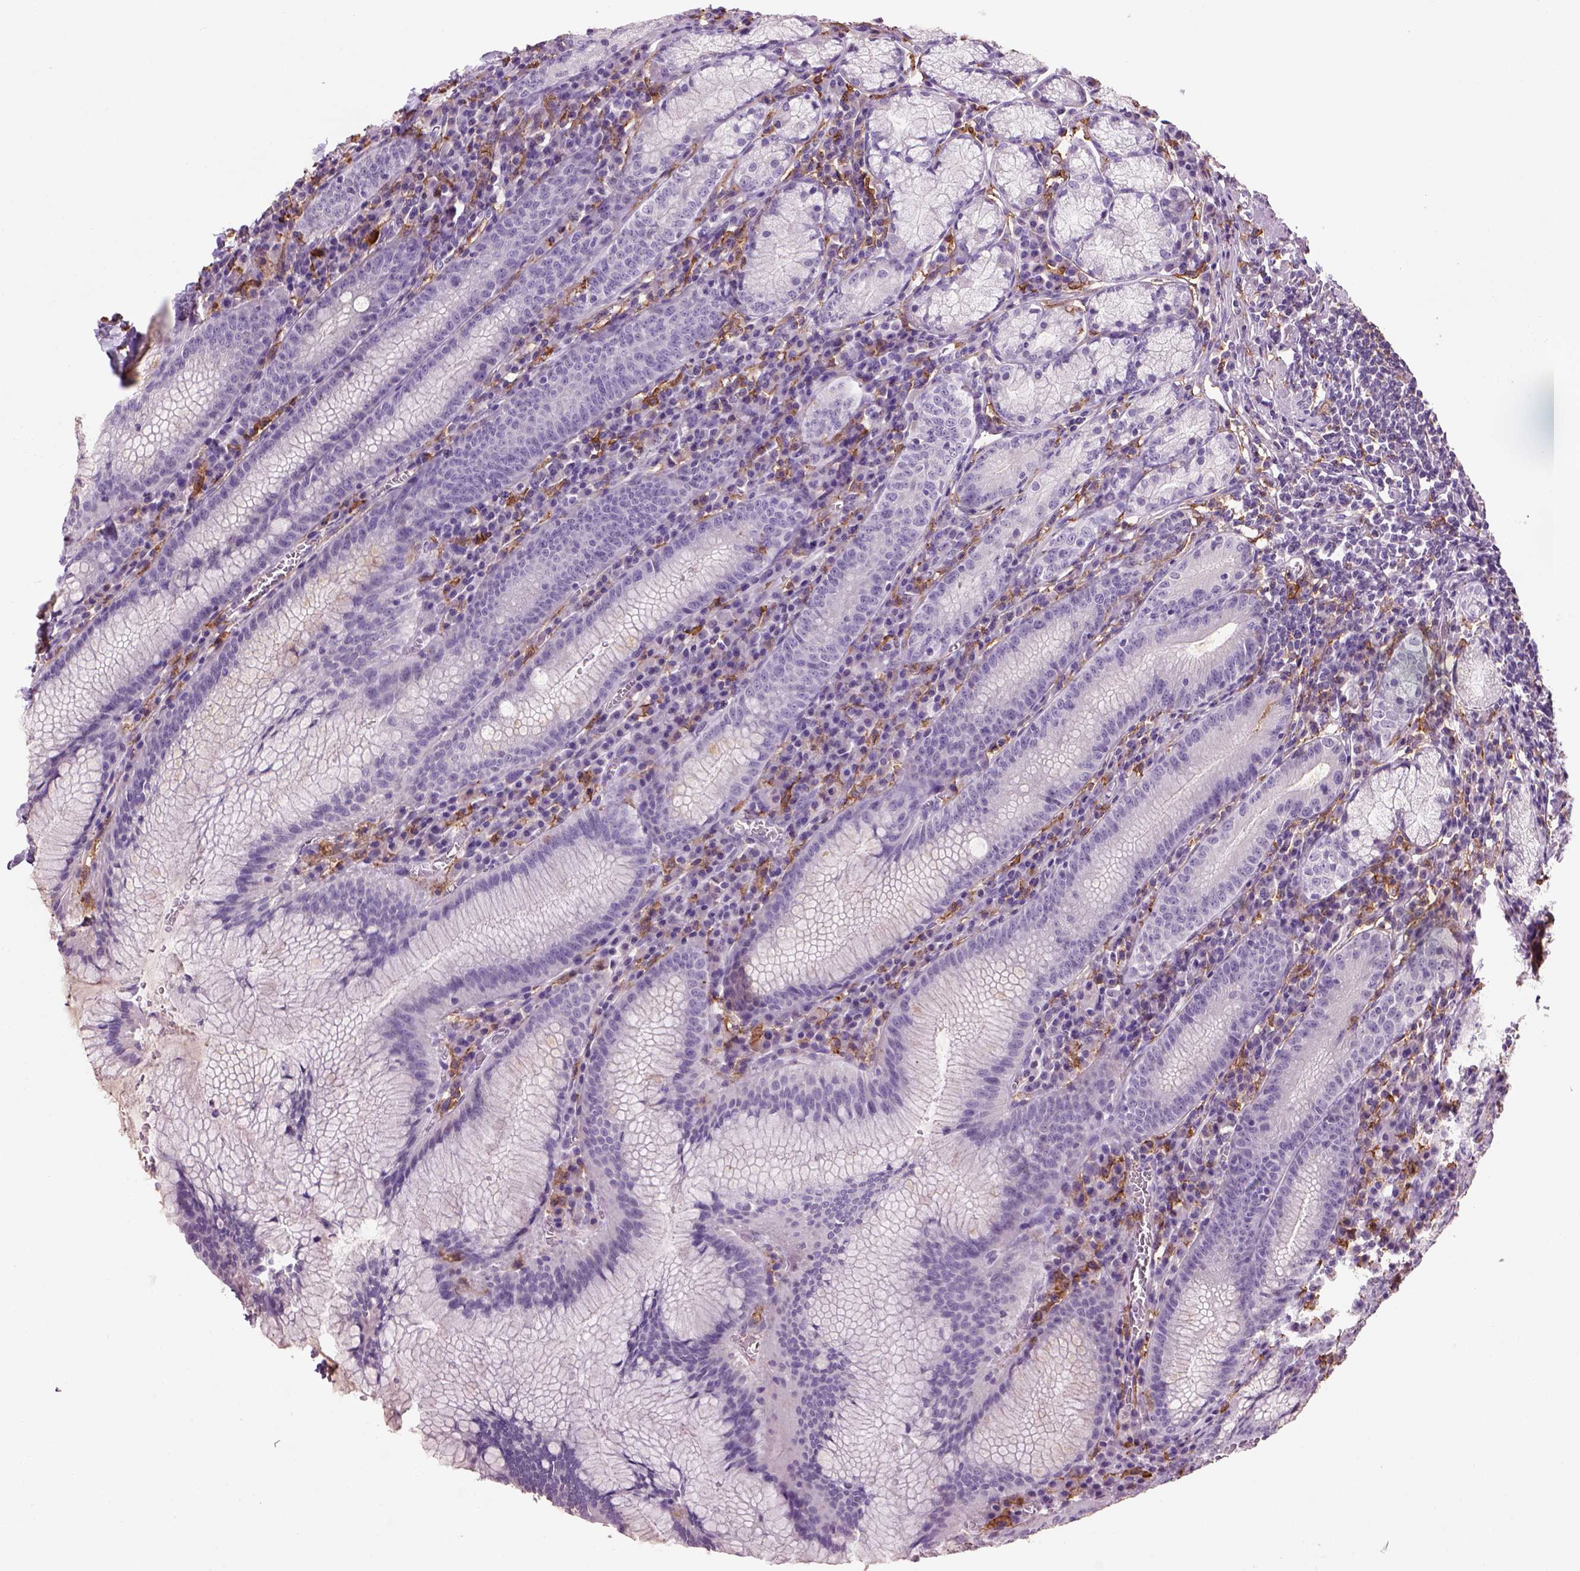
{"staining": {"intensity": "negative", "quantity": "none", "location": "none"}, "tissue": "stomach", "cell_type": "Glandular cells", "image_type": "normal", "snomed": [{"axis": "morphology", "description": "Normal tissue, NOS"}, {"axis": "topography", "description": "Stomach"}], "caption": "Stomach was stained to show a protein in brown. There is no significant staining in glandular cells. (DAB immunohistochemistry (IHC), high magnification).", "gene": "CD14", "patient": {"sex": "male", "age": 55}}